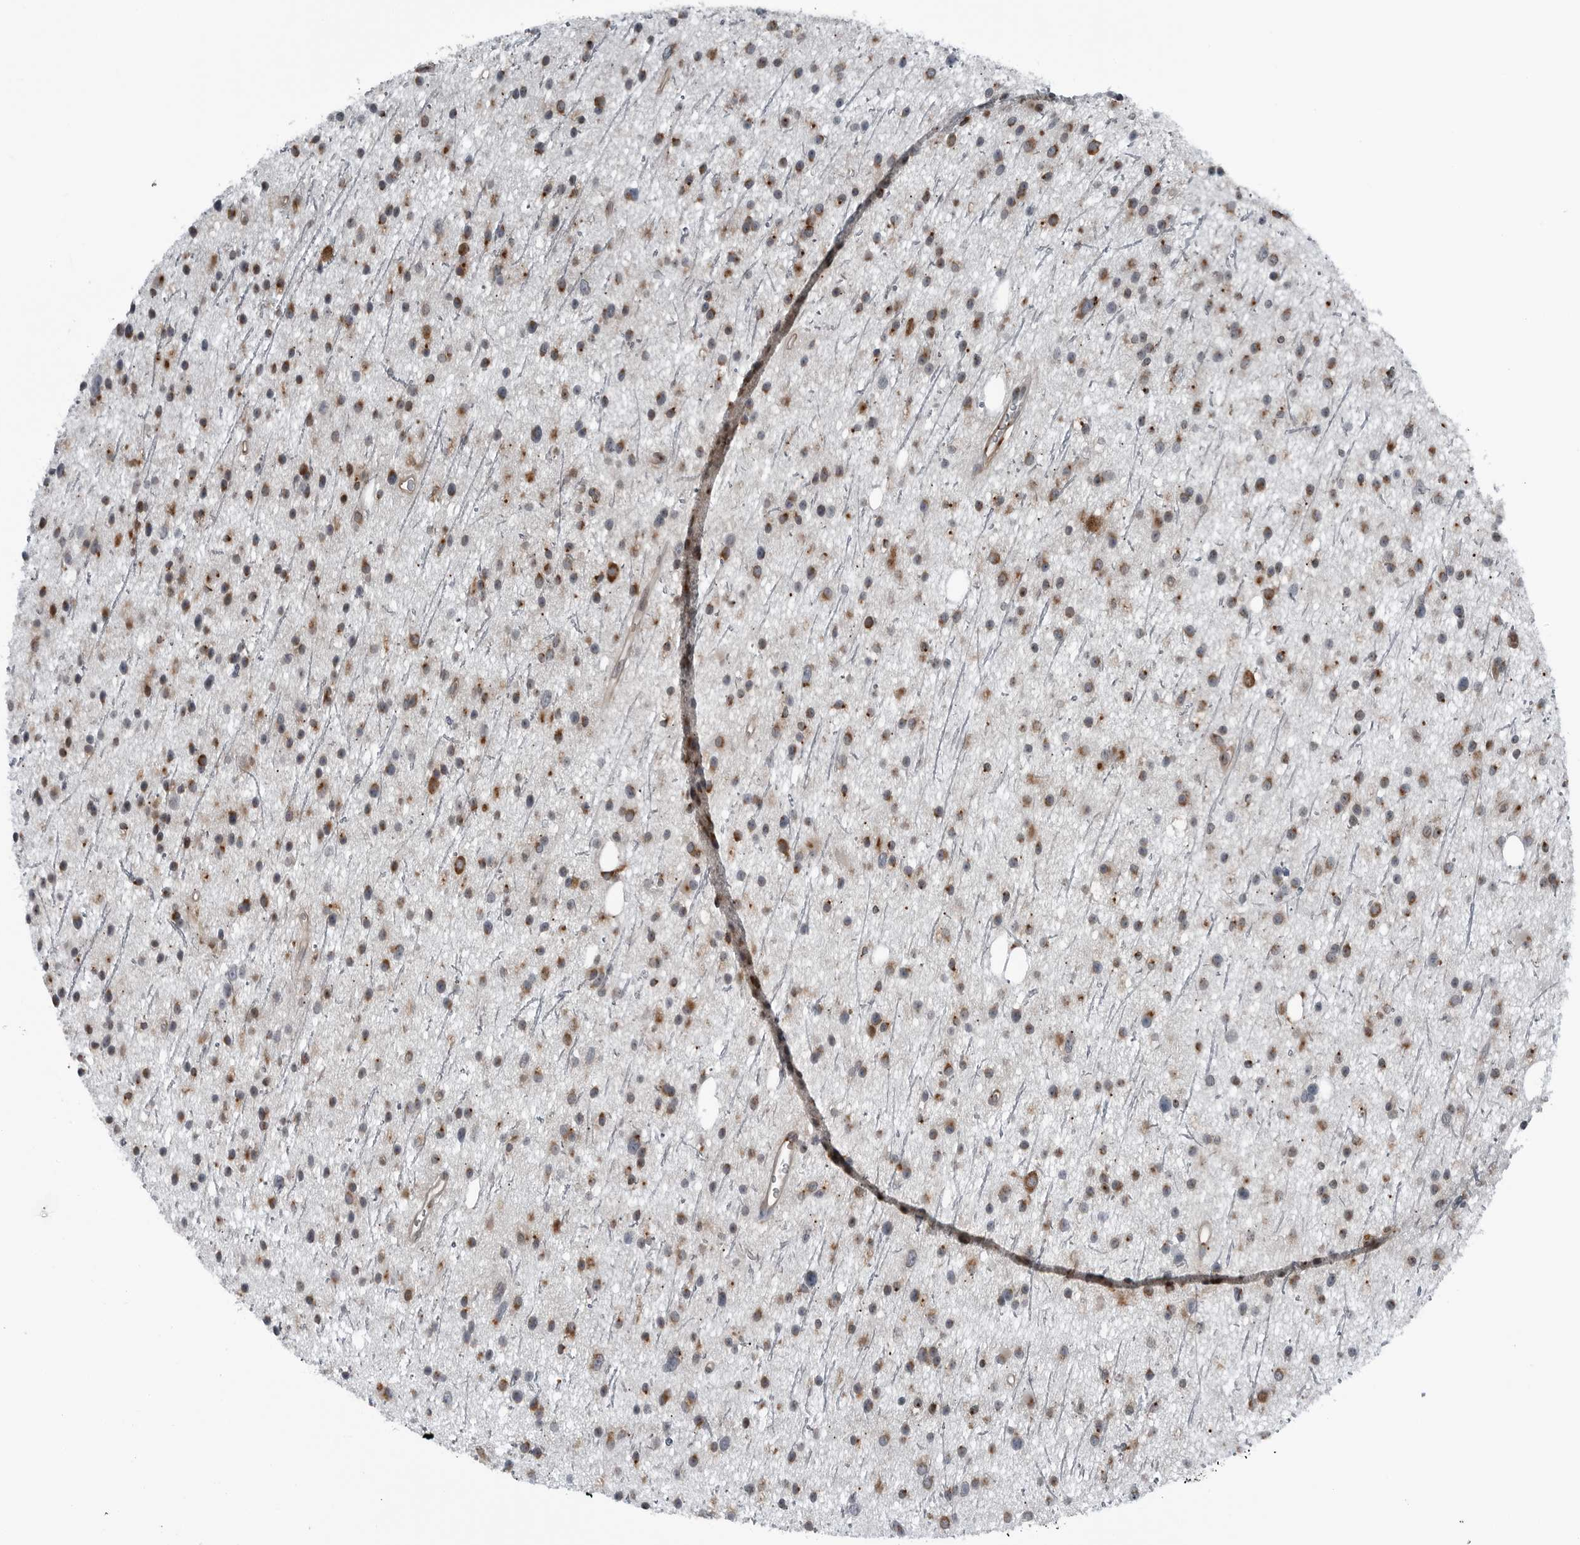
{"staining": {"intensity": "moderate", "quantity": ">75%", "location": "cytoplasmic/membranous"}, "tissue": "glioma", "cell_type": "Tumor cells", "image_type": "cancer", "snomed": [{"axis": "morphology", "description": "Glioma, malignant, Low grade"}, {"axis": "topography", "description": "Cerebral cortex"}], "caption": "DAB (3,3'-diaminobenzidine) immunohistochemical staining of glioma demonstrates moderate cytoplasmic/membranous protein expression in about >75% of tumor cells.", "gene": "CEP85", "patient": {"sex": "female", "age": 39}}